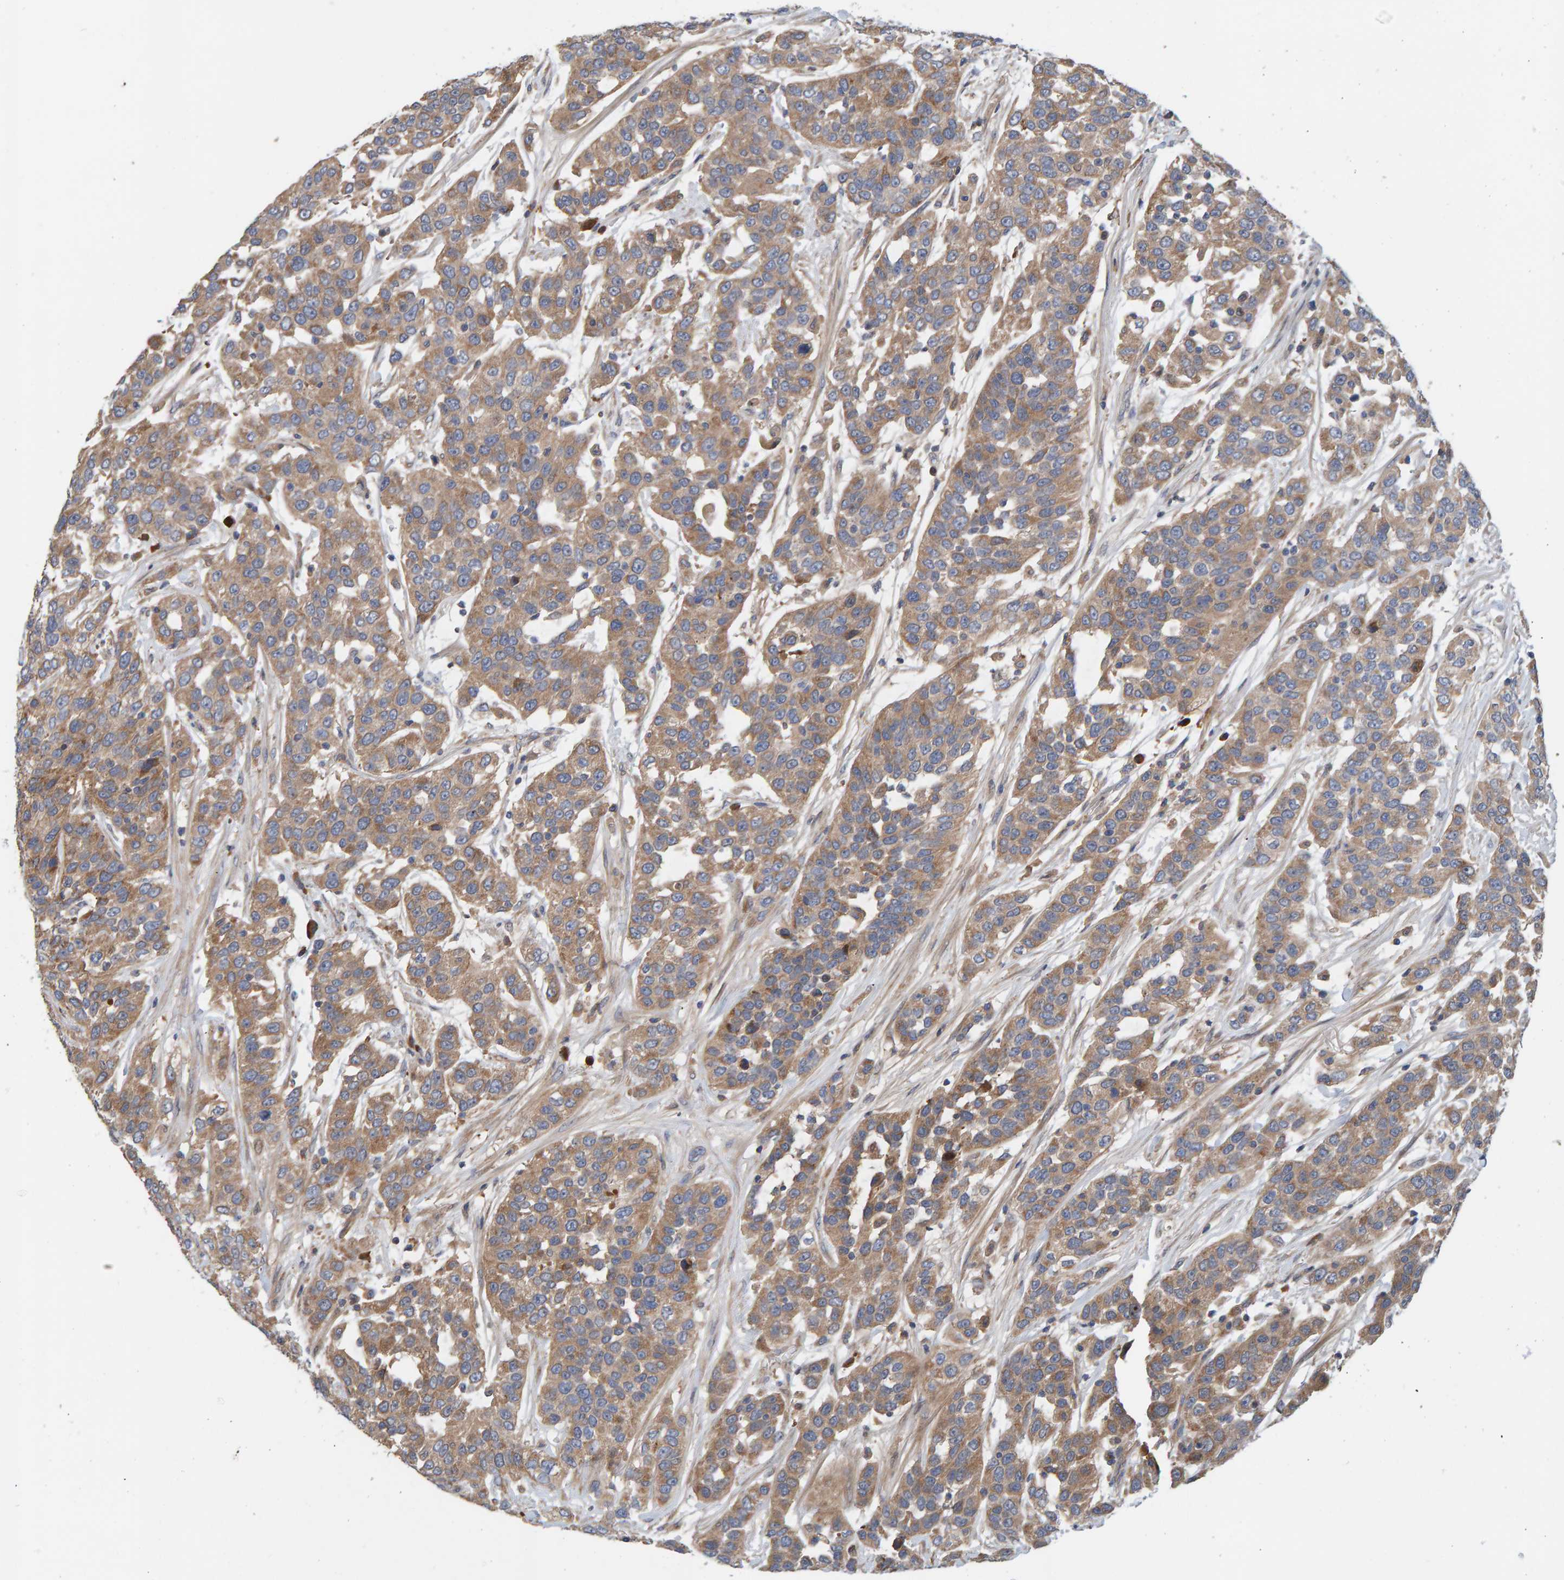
{"staining": {"intensity": "weak", "quantity": ">75%", "location": "cytoplasmic/membranous"}, "tissue": "urothelial cancer", "cell_type": "Tumor cells", "image_type": "cancer", "snomed": [{"axis": "morphology", "description": "Urothelial carcinoma, High grade"}, {"axis": "topography", "description": "Urinary bladder"}], "caption": "Immunohistochemistry (IHC) micrograph of neoplastic tissue: urothelial cancer stained using immunohistochemistry (IHC) exhibits low levels of weak protein expression localized specifically in the cytoplasmic/membranous of tumor cells, appearing as a cytoplasmic/membranous brown color.", "gene": "KIAA0753", "patient": {"sex": "female", "age": 80}}